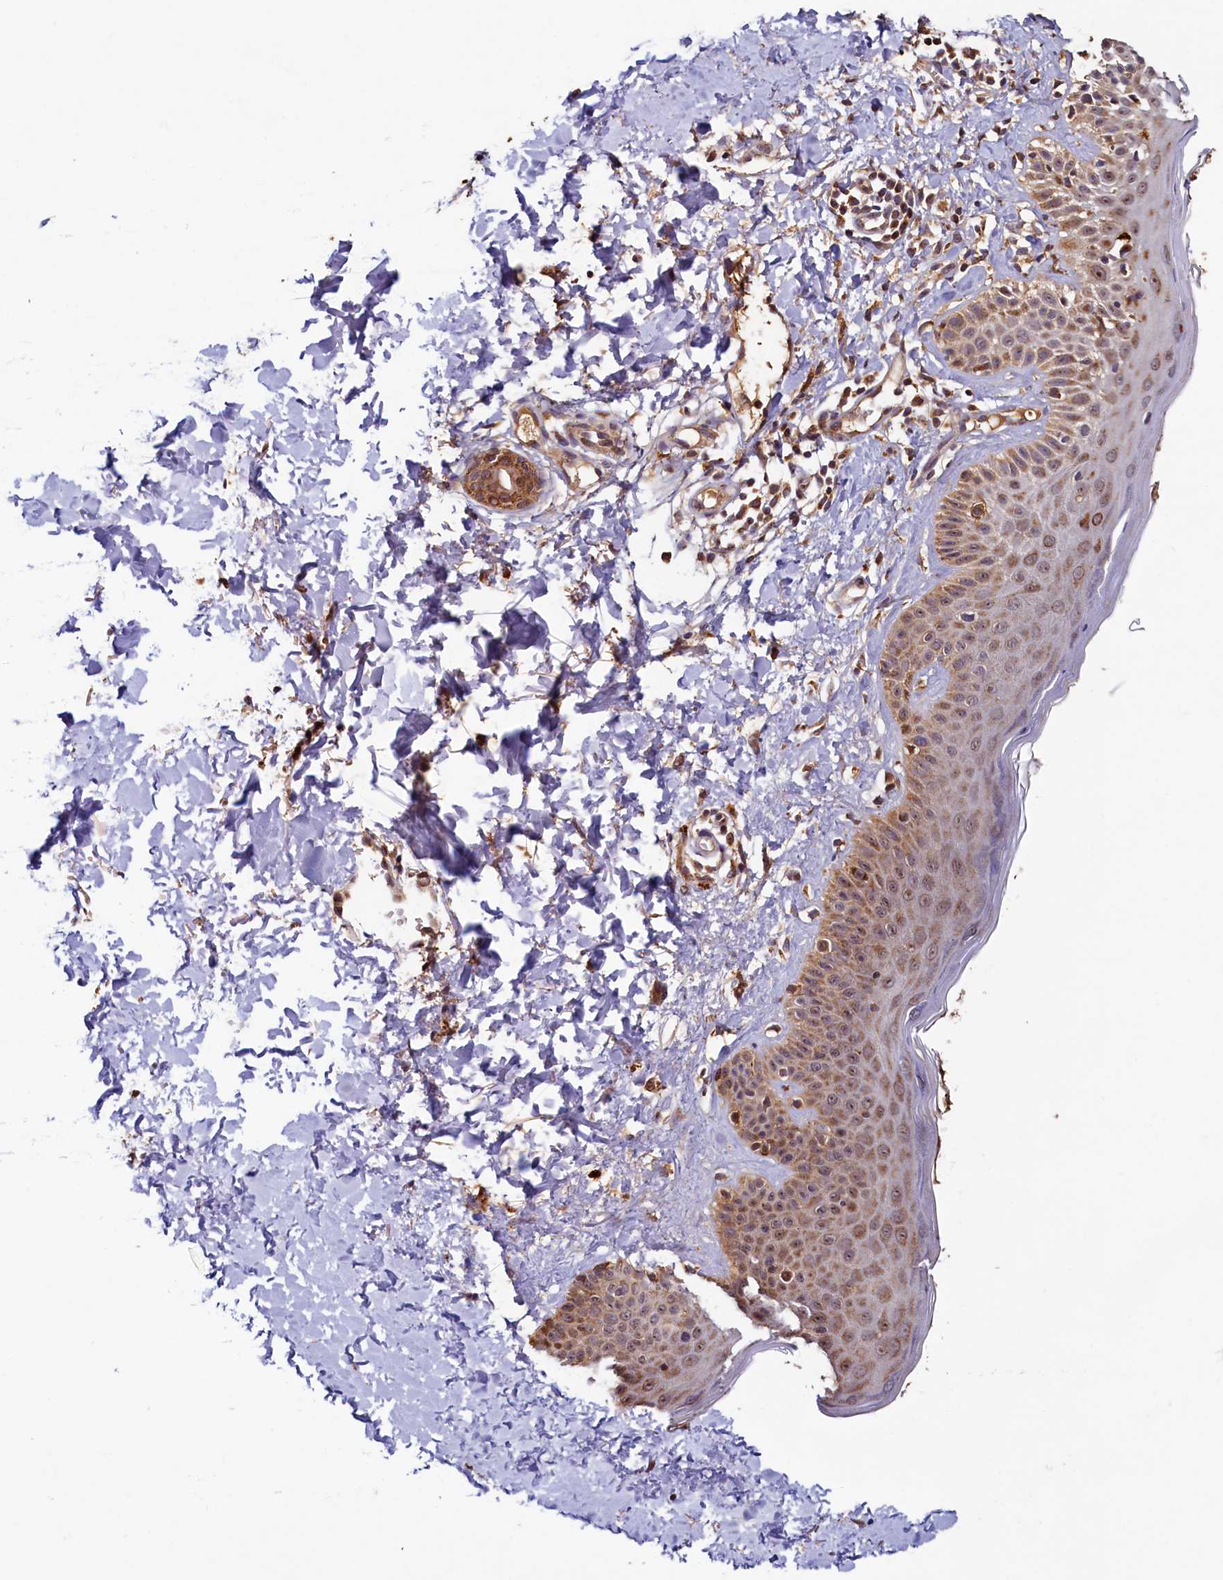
{"staining": {"intensity": "moderate", "quantity": ">75%", "location": "cytoplasmic/membranous"}, "tissue": "skin", "cell_type": "Fibroblasts", "image_type": "normal", "snomed": [{"axis": "morphology", "description": "Normal tissue, NOS"}, {"axis": "topography", "description": "Skin"}], "caption": "The immunohistochemical stain highlights moderate cytoplasmic/membranous expression in fibroblasts of normal skin. (Brightfield microscopy of DAB IHC at high magnification).", "gene": "NCKAP5L", "patient": {"sex": "male", "age": 52}}